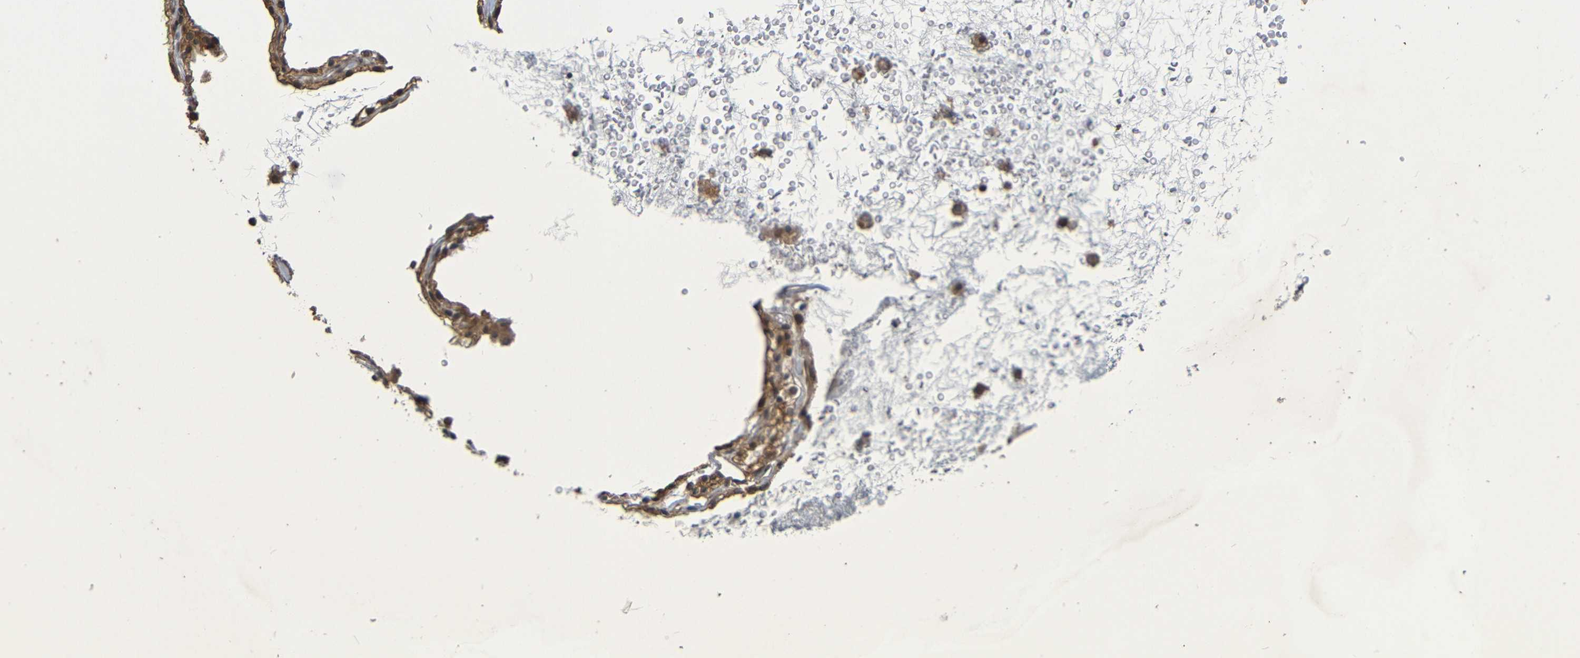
{"staining": {"intensity": "moderate", "quantity": ">75%", "location": "cytoplasmic/membranous"}, "tissue": "renal cancer", "cell_type": "Tumor cells", "image_type": "cancer", "snomed": [{"axis": "morphology", "description": "Adenocarcinoma, NOS"}, {"axis": "topography", "description": "Kidney"}], "caption": "A medium amount of moderate cytoplasmic/membranous expression is identified in approximately >75% of tumor cells in renal adenocarcinoma tissue.", "gene": "CYP4F2", "patient": {"sex": "female", "age": 41}}